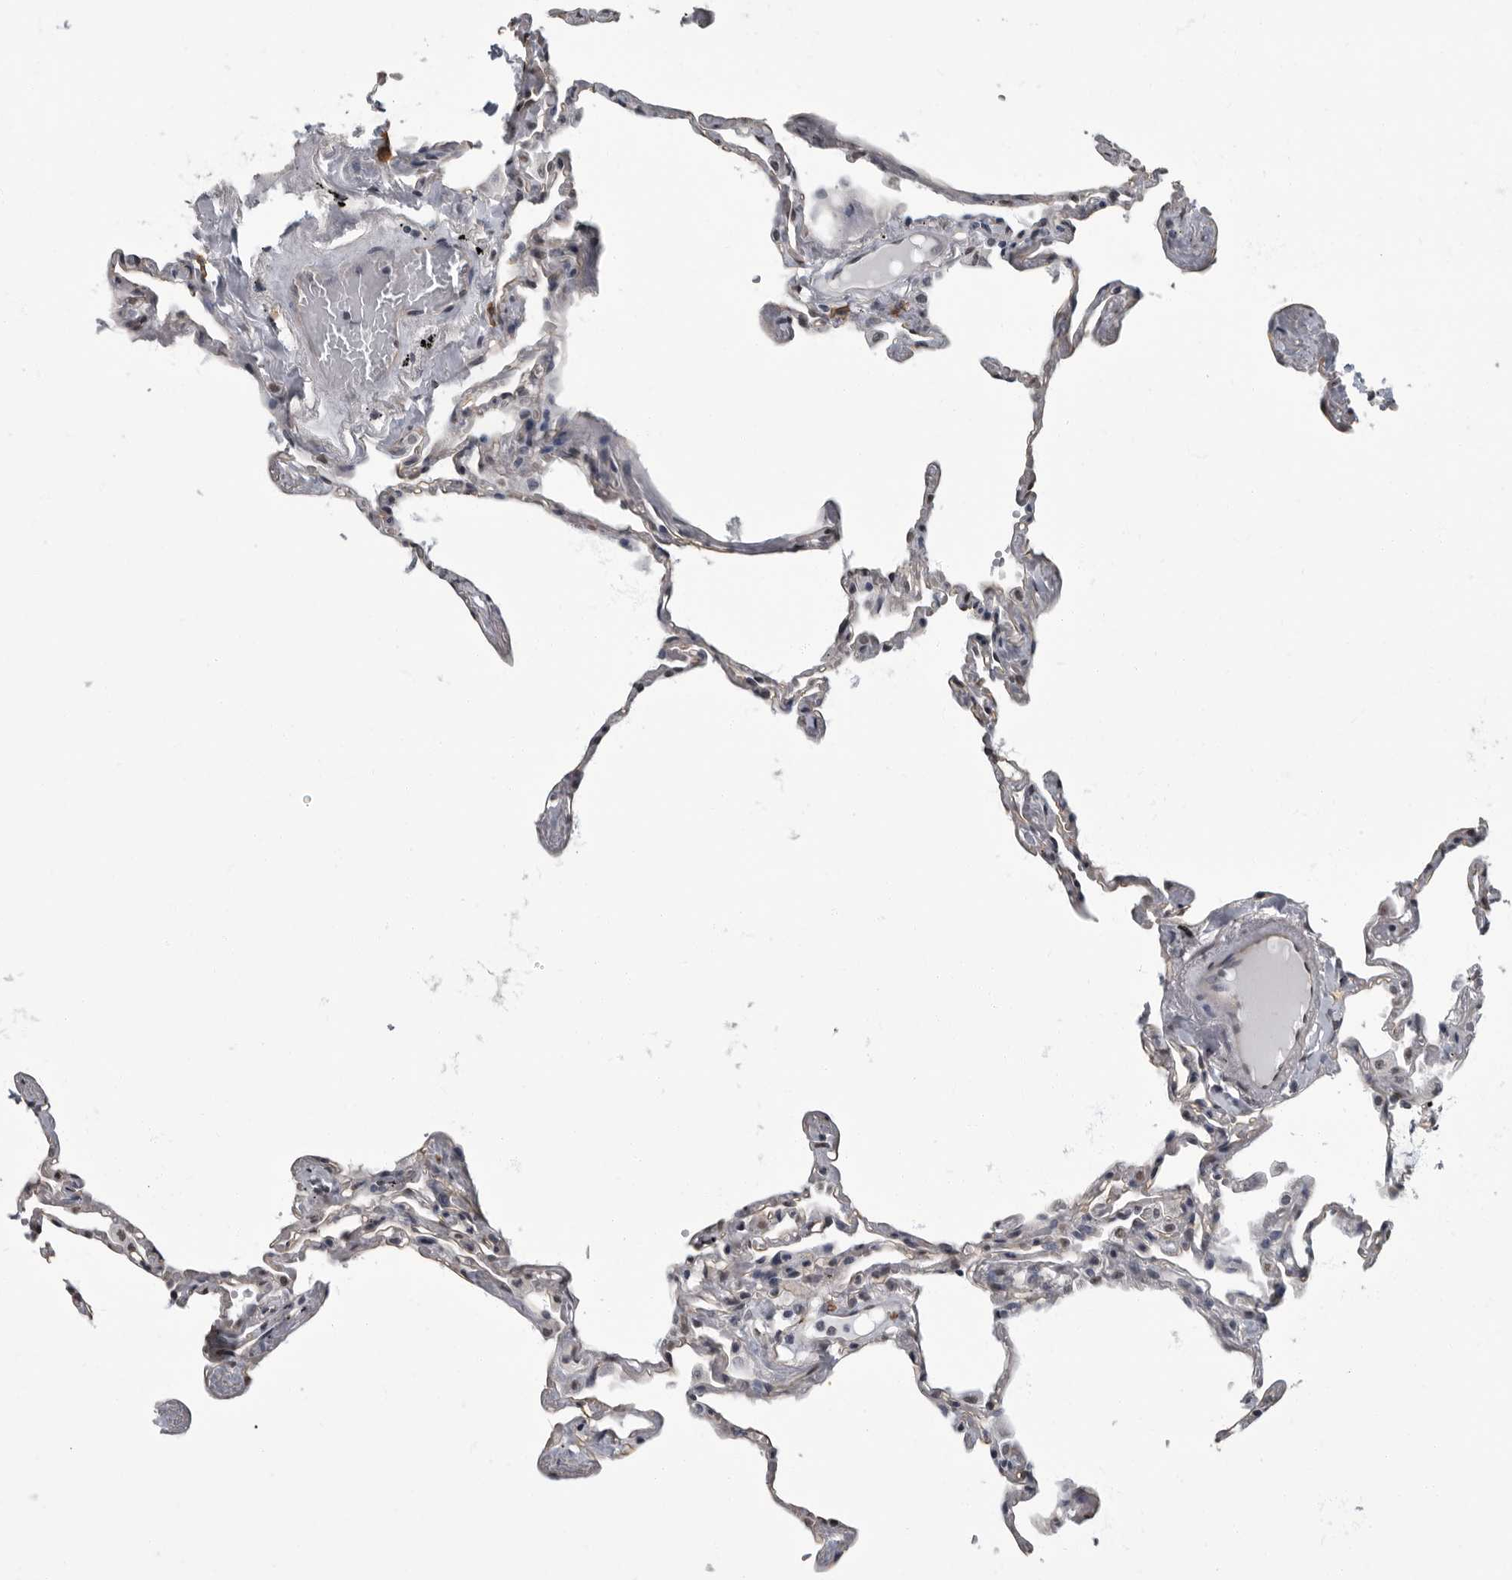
{"staining": {"intensity": "weak", "quantity": "<25%", "location": "nuclear"}, "tissue": "lung", "cell_type": "Alveolar cells", "image_type": "normal", "snomed": [{"axis": "morphology", "description": "Normal tissue, NOS"}, {"axis": "topography", "description": "Lung"}], "caption": "Immunohistochemistry (IHC) photomicrograph of normal human lung stained for a protein (brown), which shows no positivity in alveolar cells.", "gene": "ARHGEF10", "patient": {"sex": "female", "age": 67}}